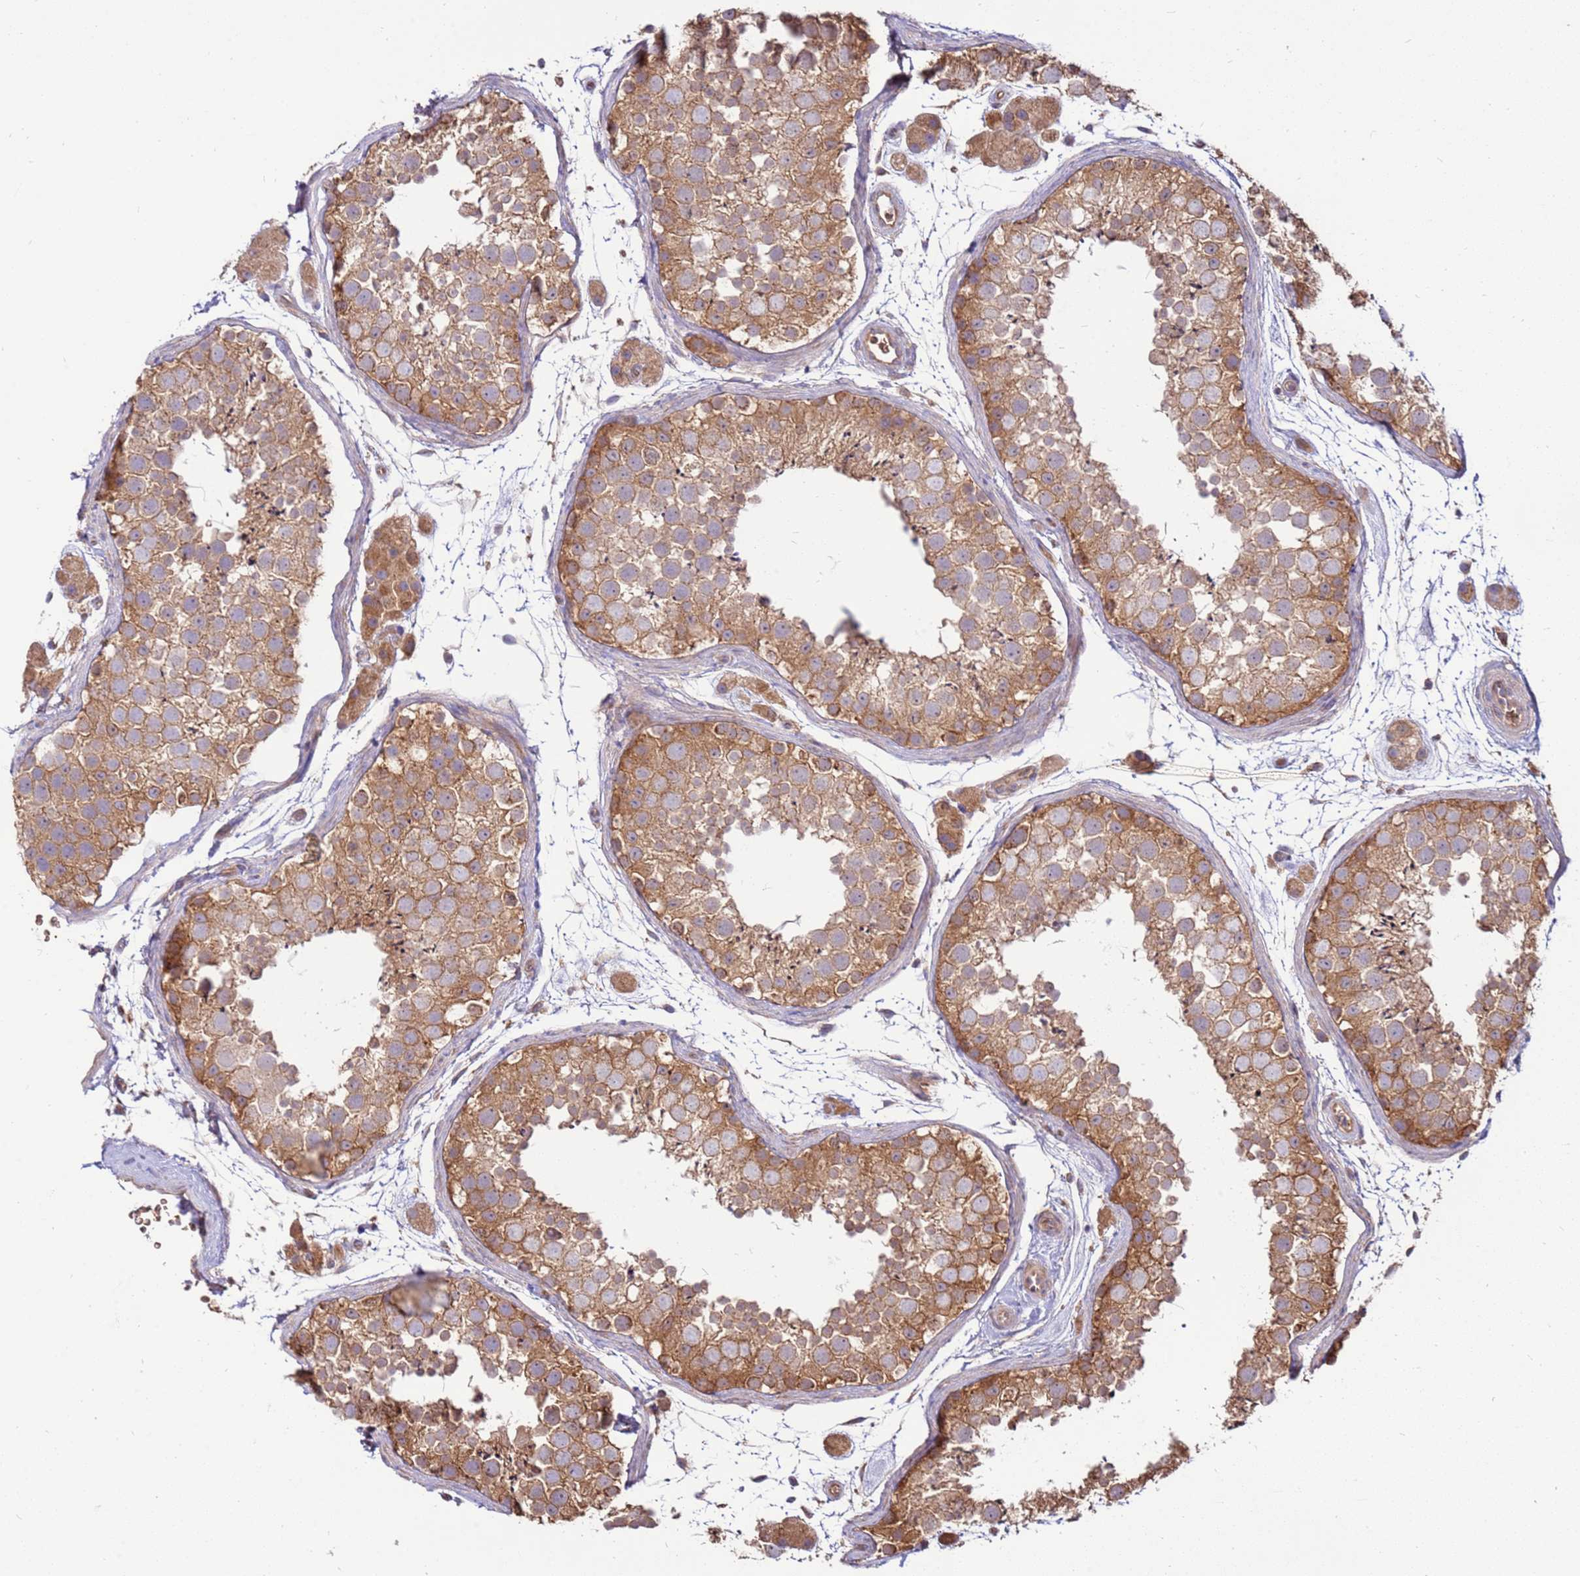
{"staining": {"intensity": "moderate", "quantity": ">75%", "location": "cytoplasmic/membranous"}, "tissue": "testis", "cell_type": "Cells in seminiferous ducts", "image_type": "normal", "snomed": [{"axis": "morphology", "description": "Normal tissue, NOS"}, {"axis": "topography", "description": "Testis"}], "caption": "Moderate cytoplasmic/membranous protein staining is appreciated in approximately >75% of cells in seminiferous ducts in testis. (IHC, brightfield microscopy, high magnification).", "gene": "SLC44A5", "patient": {"sex": "male", "age": 41}}